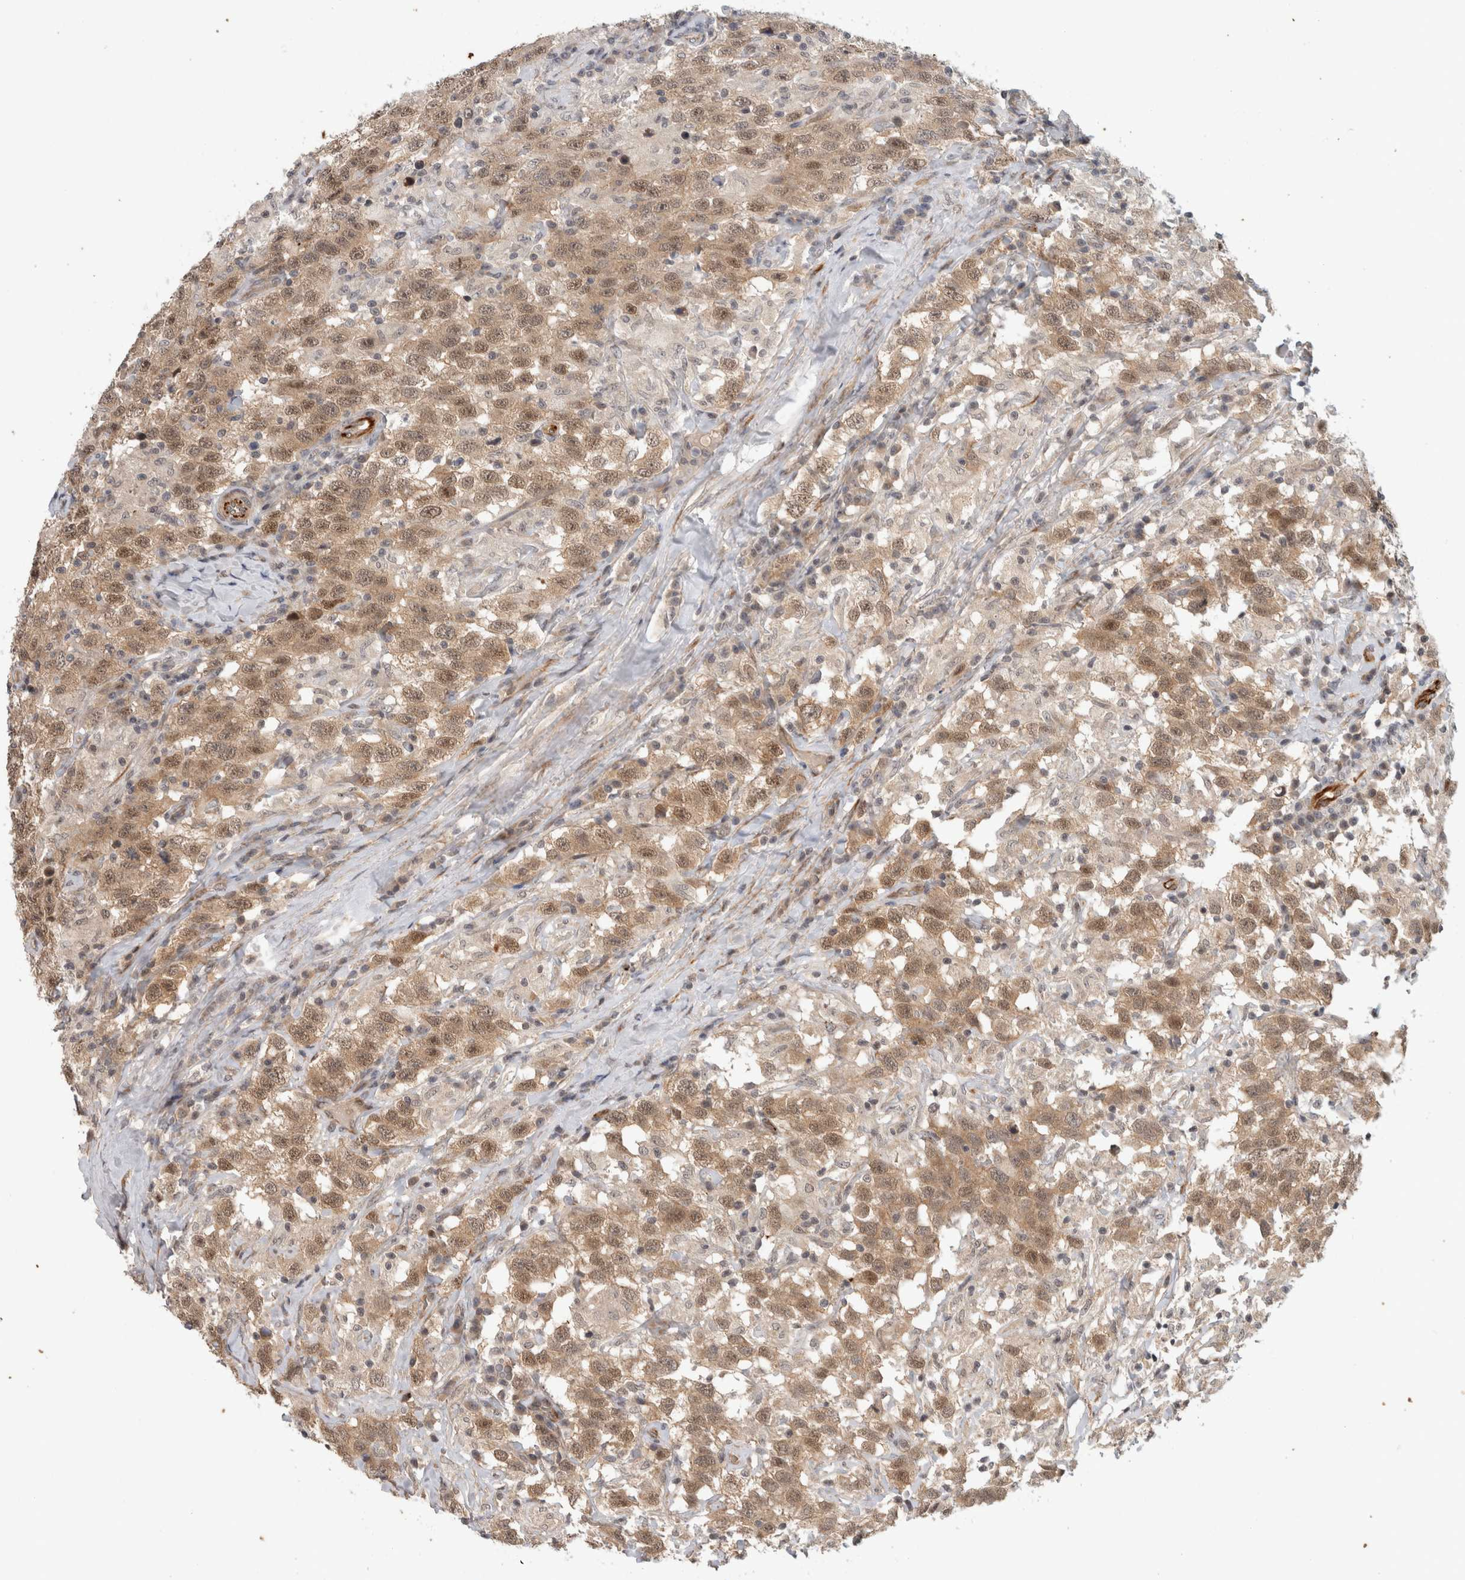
{"staining": {"intensity": "weak", "quantity": ">75%", "location": "cytoplasmic/membranous,nuclear"}, "tissue": "testis cancer", "cell_type": "Tumor cells", "image_type": "cancer", "snomed": [{"axis": "morphology", "description": "Seminoma, NOS"}, {"axis": "topography", "description": "Testis"}], "caption": "Protein staining of seminoma (testis) tissue shows weak cytoplasmic/membranous and nuclear expression in approximately >75% of tumor cells.", "gene": "CRISPLD1", "patient": {"sex": "male", "age": 41}}